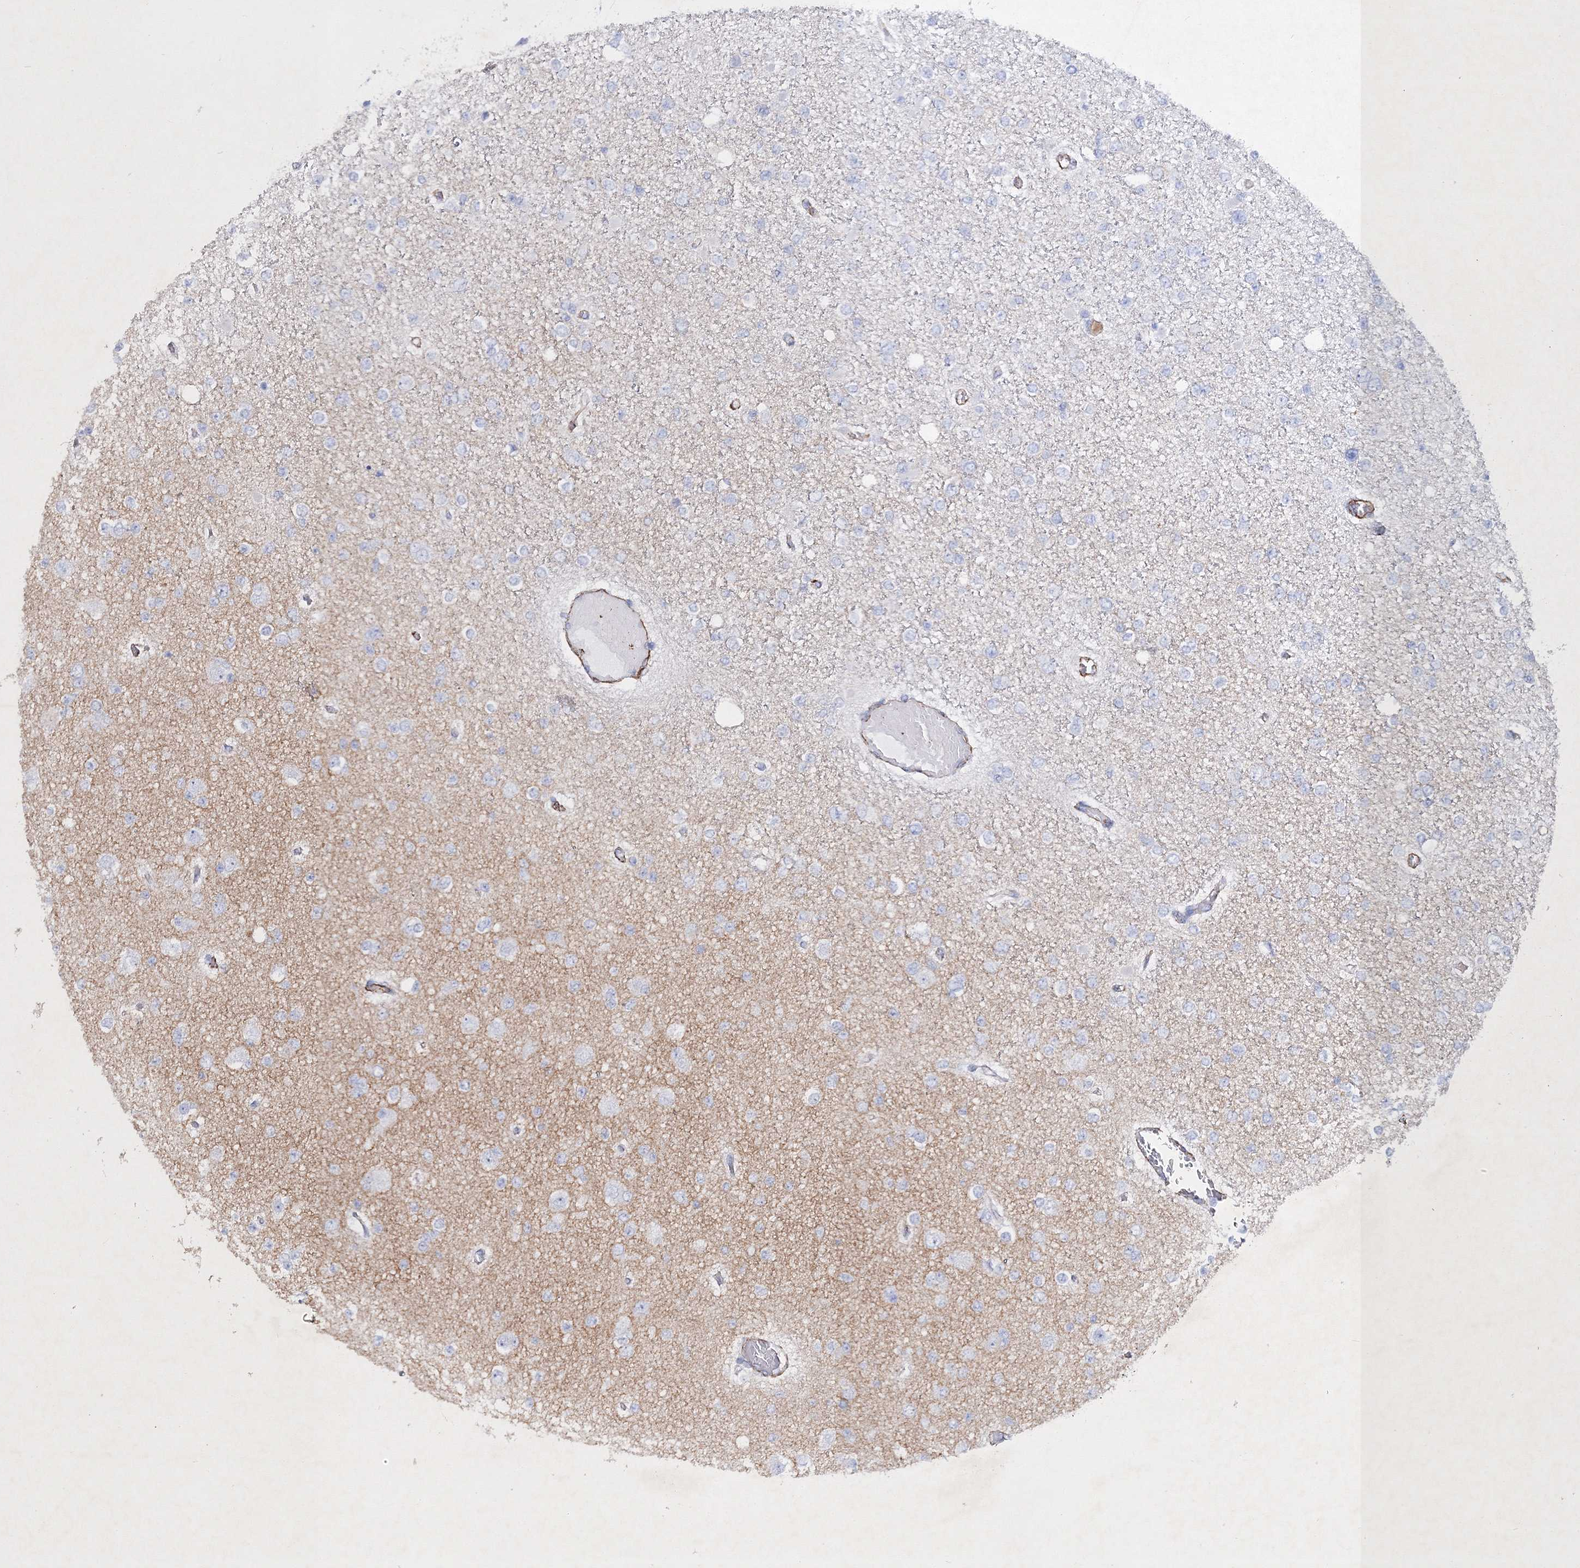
{"staining": {"intensity": "negative", "quantity": "none", "location": "none"}, "tissue": "glioma", "cell_type": "Tumor cells", "image_type": "cancer", "snomed": [{"axis": "morphology", "description": "Glioma, malignant, Low grade"}, {"axis": "topography", "description": "Brain"}], "caption": "IHC image of glioma stained for a protein (brown), which displays no expression in tumor cells. (Brightfield microscopy of DAB immunohistochemistry (IHC) at high magnification).", "gene": "RTN2", "patient": {"sex": "female", "age": 22}}